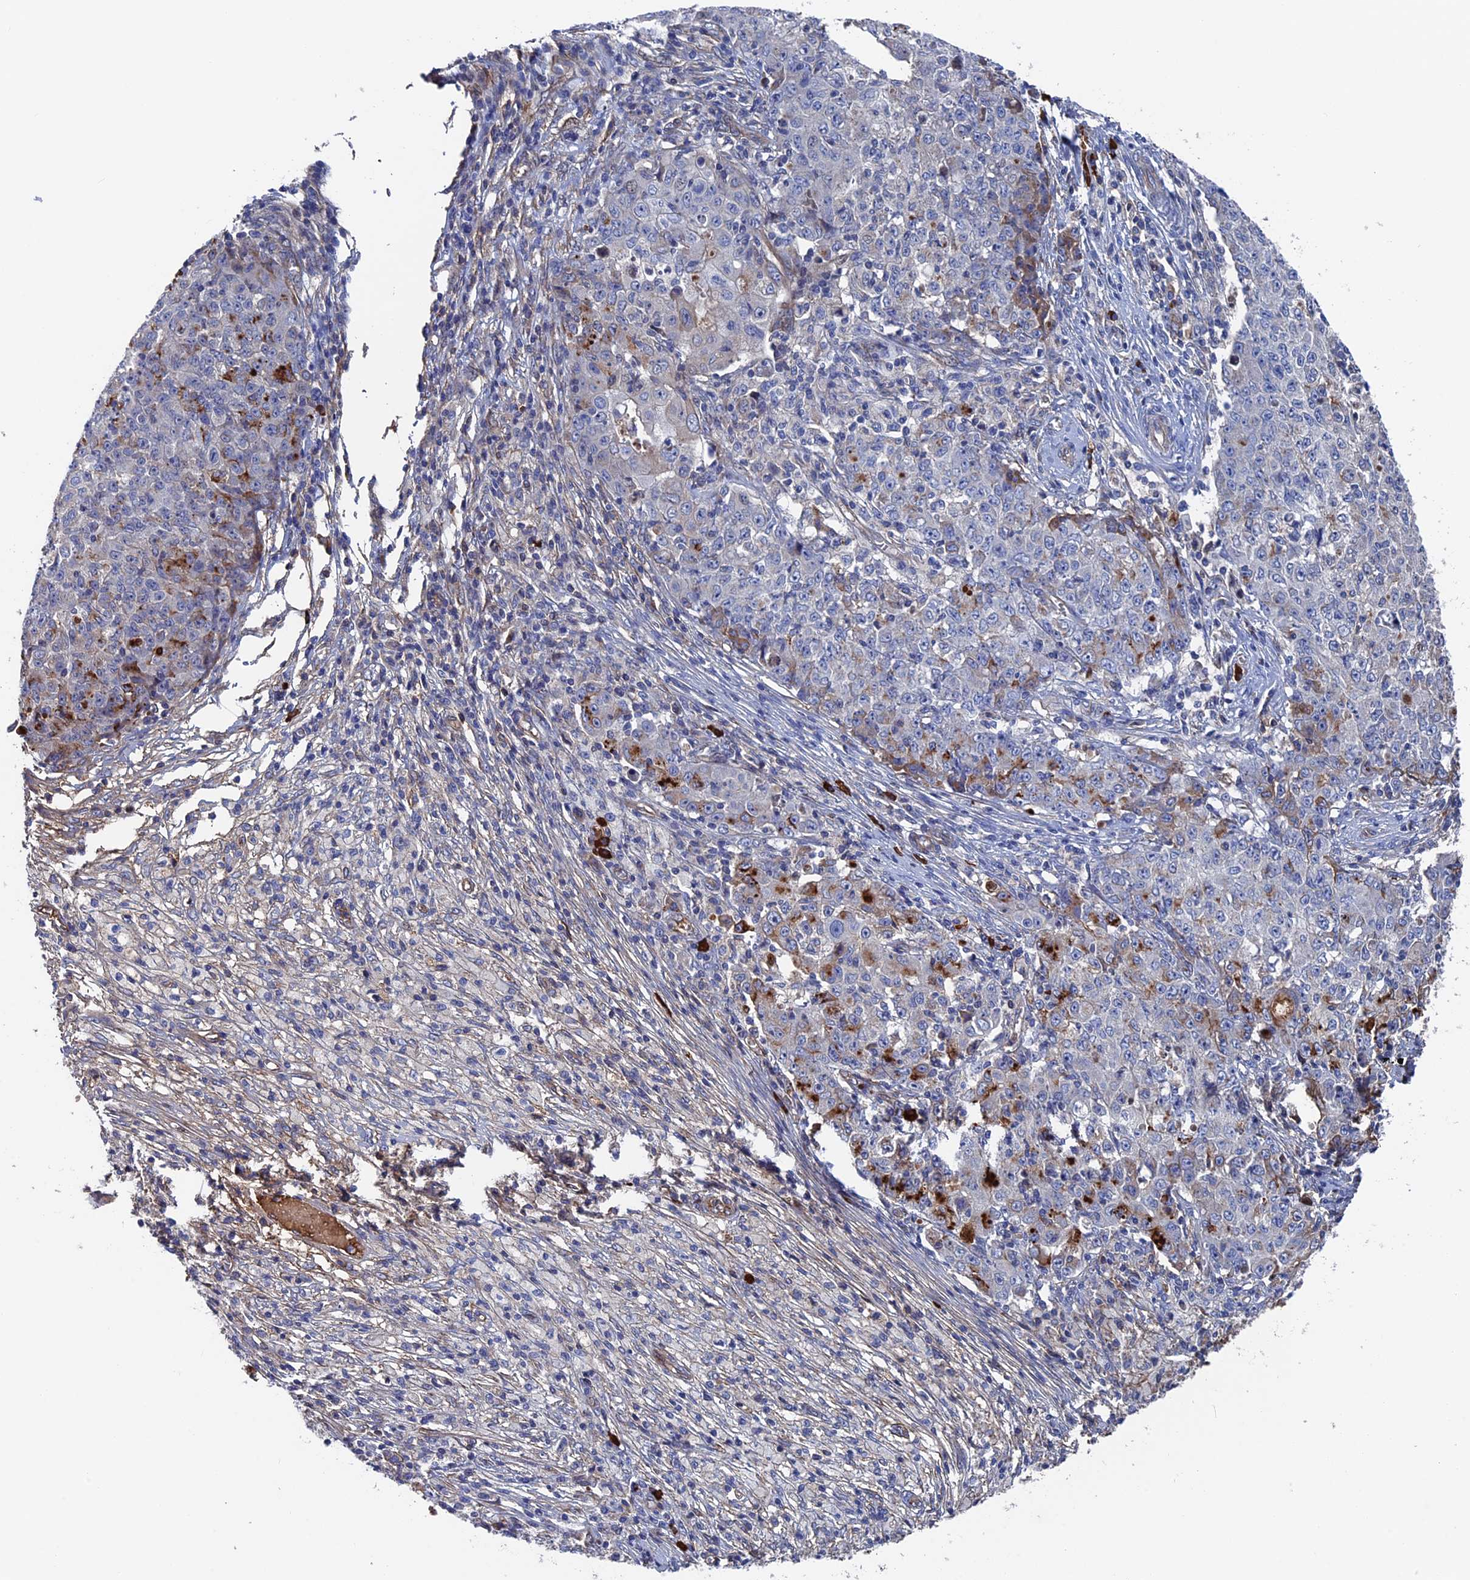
{"staining": {"intensity": "weak", "quantity": "<25%", "location": "cytoplasmic/membranous"}, "tissue": "ovarian cancer", "cell_type": "Tumor cells", "image_type": "cancer", "snomed": [{"axis": "morphology", "description": "Carcinoma, endometroid"}, {"axis": "topography", "description": "Ovary"}], "caption": "Immunohistochemistry histopathology image of neoplastic tissue: human ovarian cancer (endometroid carcinoma) stained with DAB (3,3'-diaminobenzidine) shows no significant protein expression in tumor cells.", "gene": "RPUSD1", "patient": {"sex": "female", "age": 42}}